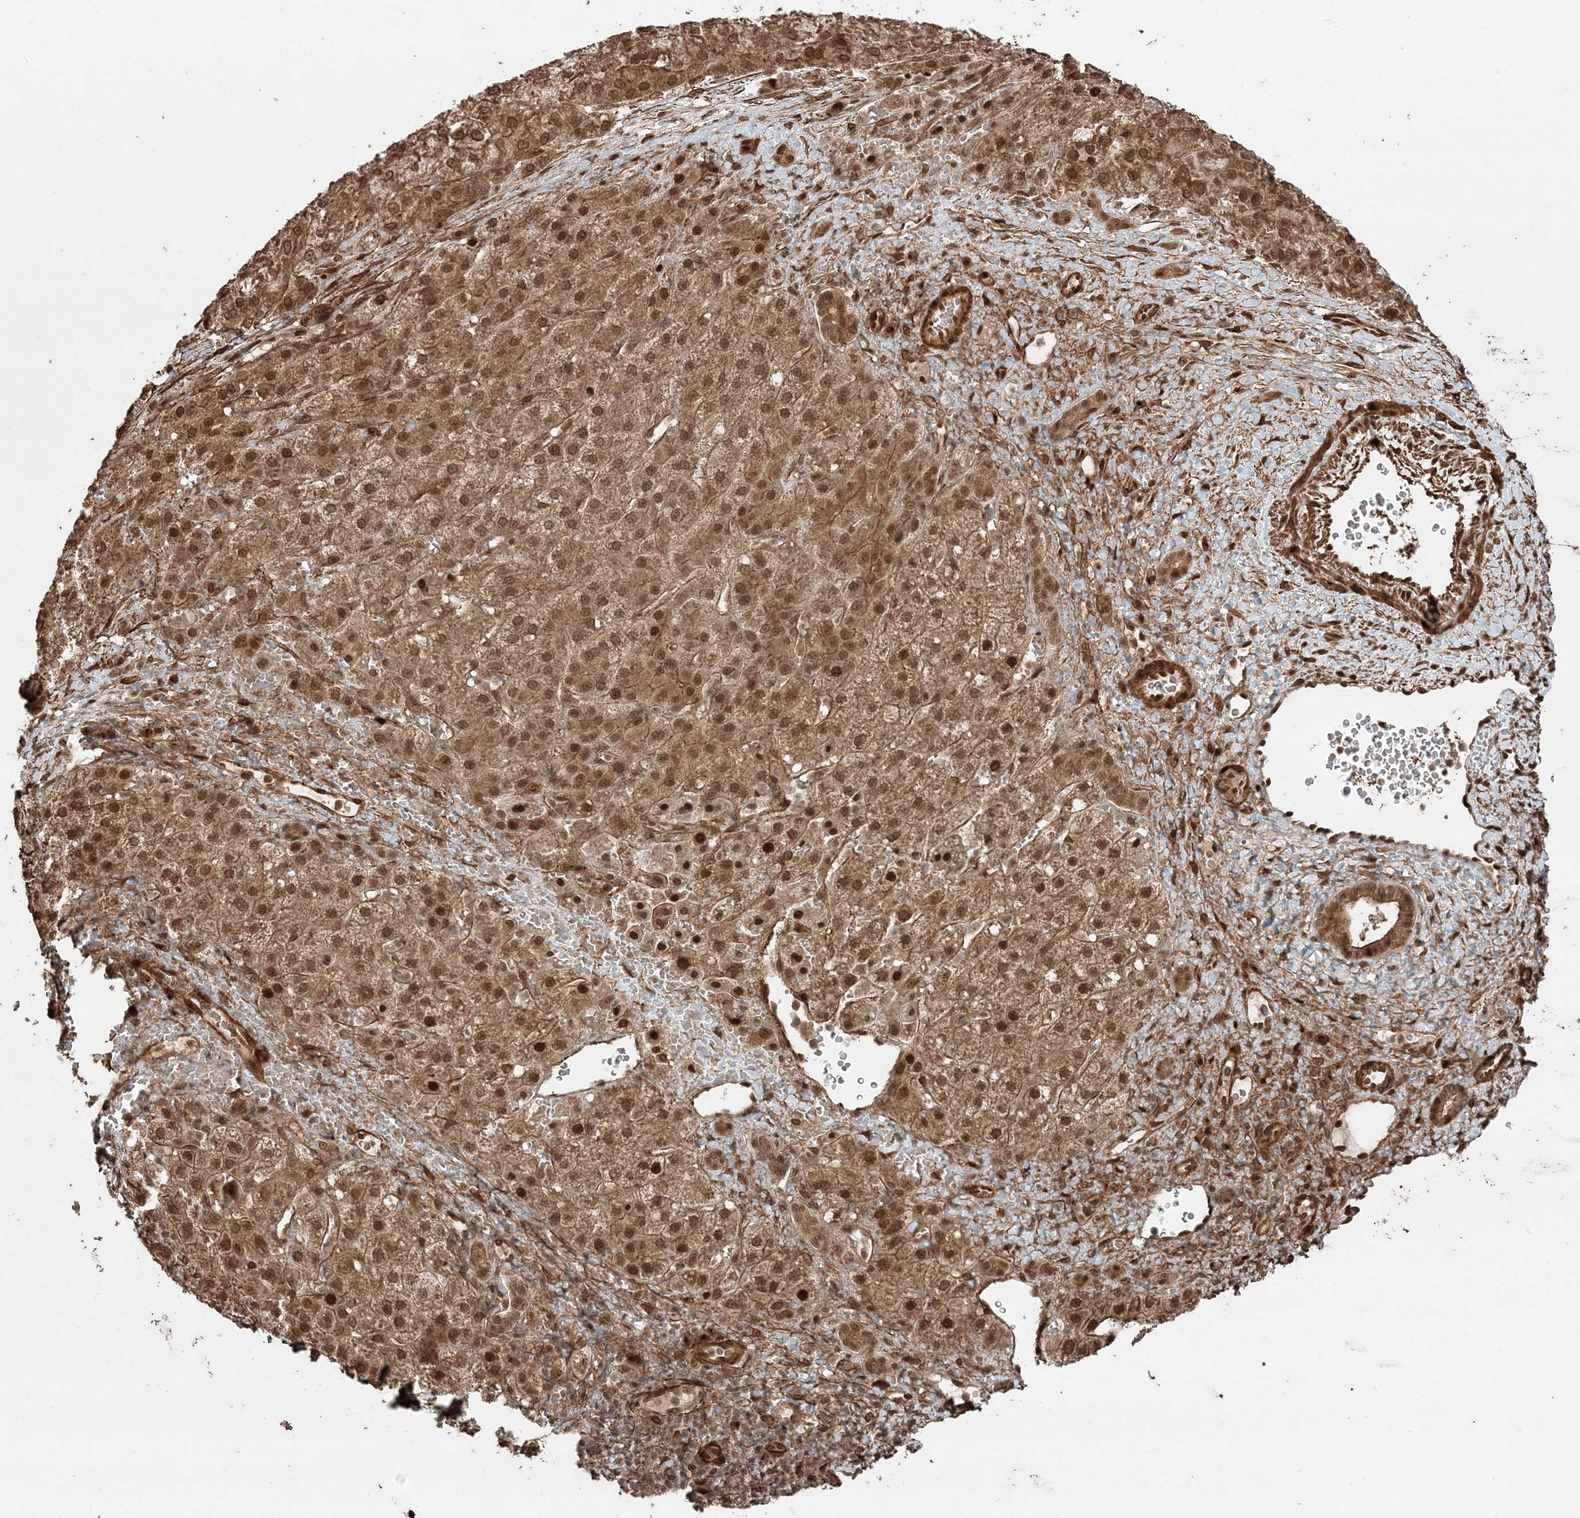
{"staining": {"intensity": "moderate", "quantity": ">75%", "location": "cytoplasmic/membranous,nuclear"}, "tissue": "liver cancer", "cell_type": "Tumor cells", "image_type": "cancer", "snomed": [{"axis": "morphology", "description": "Carcinoma, Hepatocellular, NOS"}, {"axis": "topography", "description": "Liver"}], "caption": "A brown stain labels moderate cytoplasmic/membranous and nuclear expression of a protein in human liver hepatocellular carcinoma tumor cells. (brown staining indicates protein expression, while blue staining denotes nuclei).", "gene": "ETAA1", "patient": {"sex": "male", "age": 57}}